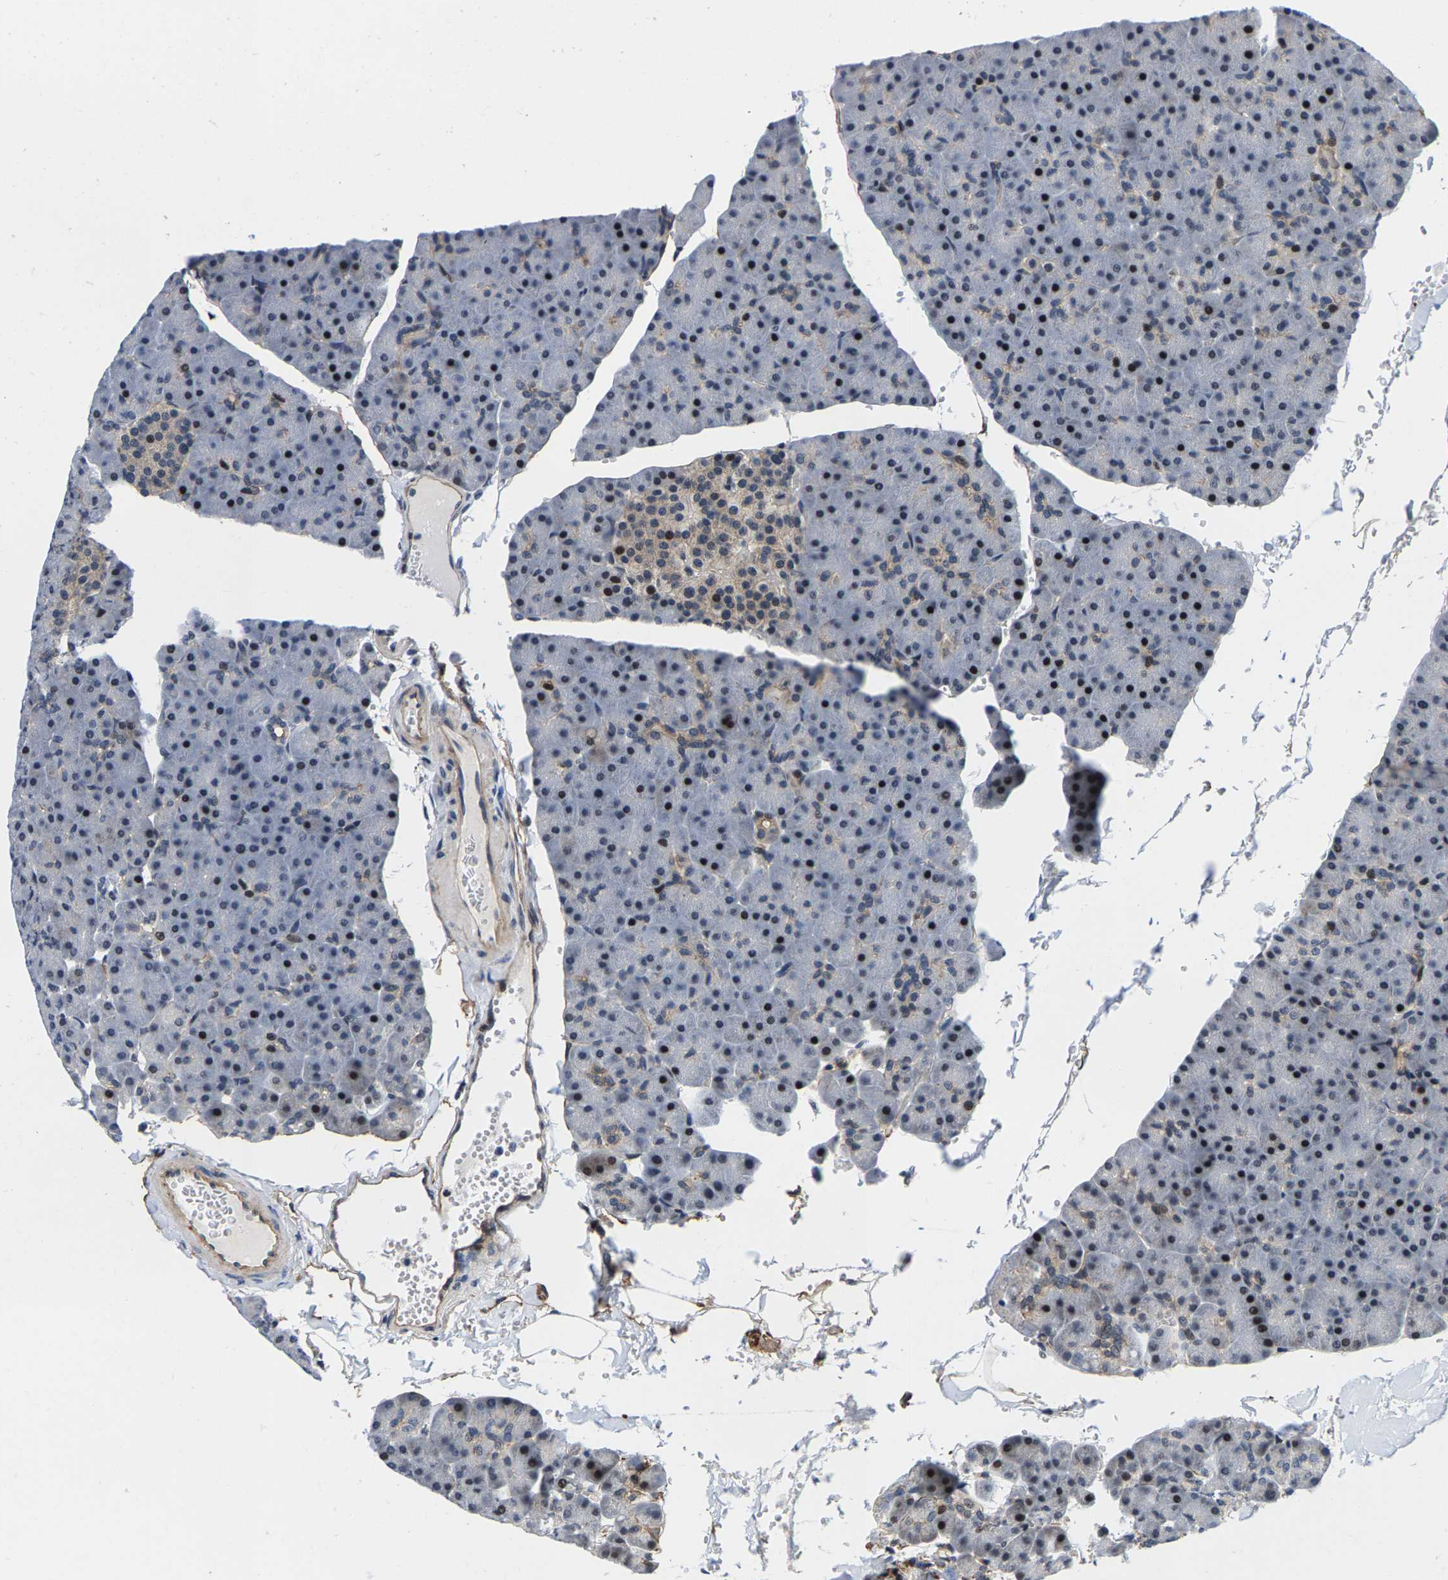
{"staining": {"intensity": "moderate", "quantity": "25%-75%", "location": "cytoplasmic/membranous,nuclear"}, "tissue": "pancreas", "cell_type": "Exocrine glandular cells", "image_type": "normal", "snomed": [{"axis": "morphology", "description": "Normal tissue, NOS"}, {"axis": "topography", "description": "Pancreas"}], "caption": "Immunohistochemical staining of unremarkable pancreas shows moderate cytoplasmic/membranous,nuclear protein positivity in approximately 25%-75% of exocrine glandular cells. The staining was performed using DAB (3,3'-diaminobenzidine) to visualize the protein expression in brown, while the nuclei were stained in blue with hematoxylin (Magnification: 20x).", "gene": "GTPBP10", "patient": {"sex": "male", "age": 35}}